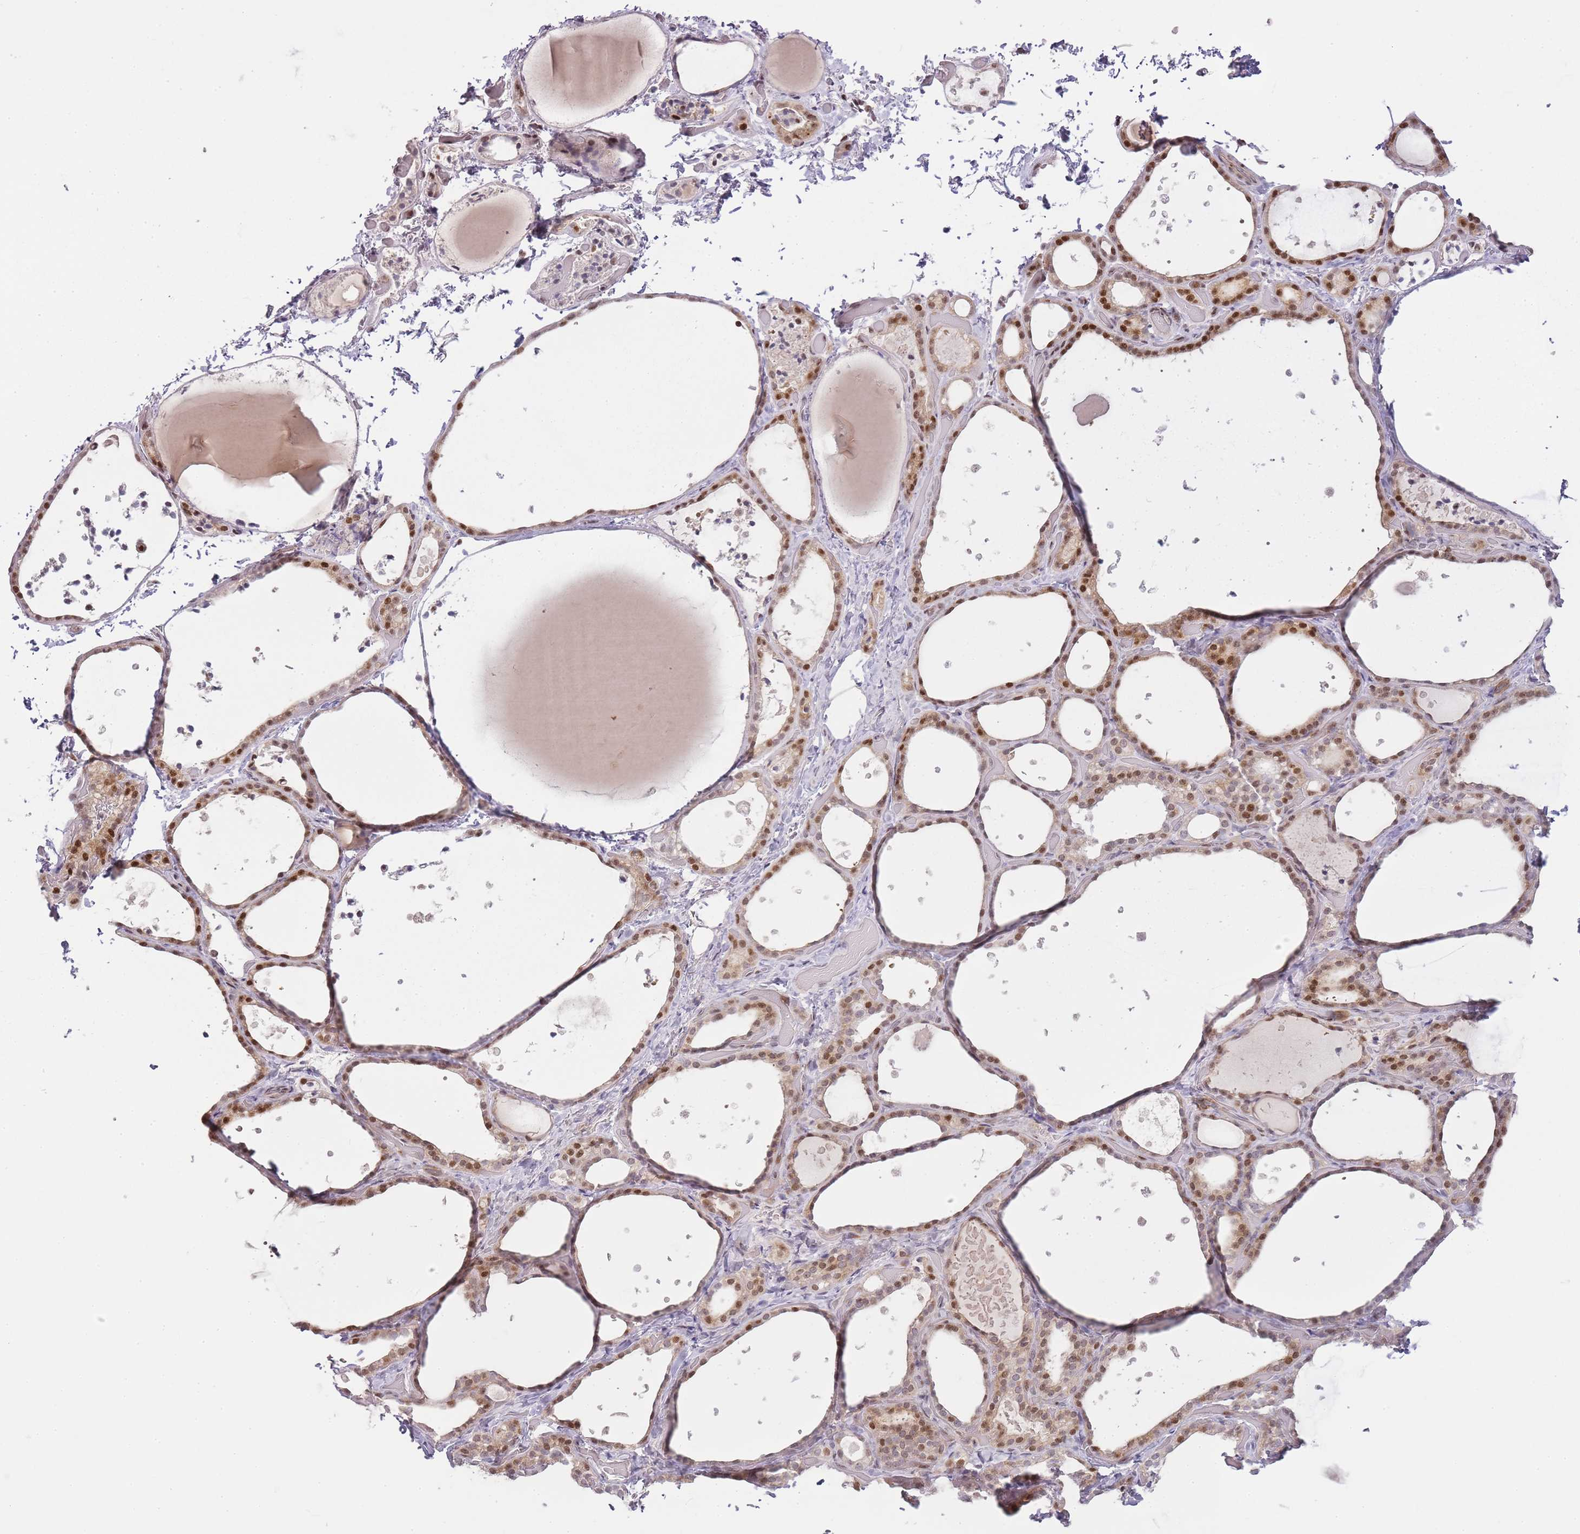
{"staining": {"intensity": "moderate", "quantity": ">75%", "location": "cytoplasmic/membranous,nuclear"}, "tissue": "thyroid gland", "cell_type": "Glandular cells", "image_type": "normal", "snomed": [{"axis": "morphology", "description": "Normal tissue, NOS"}, {"axis": "topography", "description": "Thyroid gland"}], "caption": "The image demonstrates staining of benign thyroid gland, revealing moderate cytoplasmic/membranous,nuclear protein staining (brown color) within glandular cells. Immunohistochemistry stains the protein in brown and the nuclei are stained blue.", "gene": "OGG1", "patient": {"sex": "female", "age": 44}}